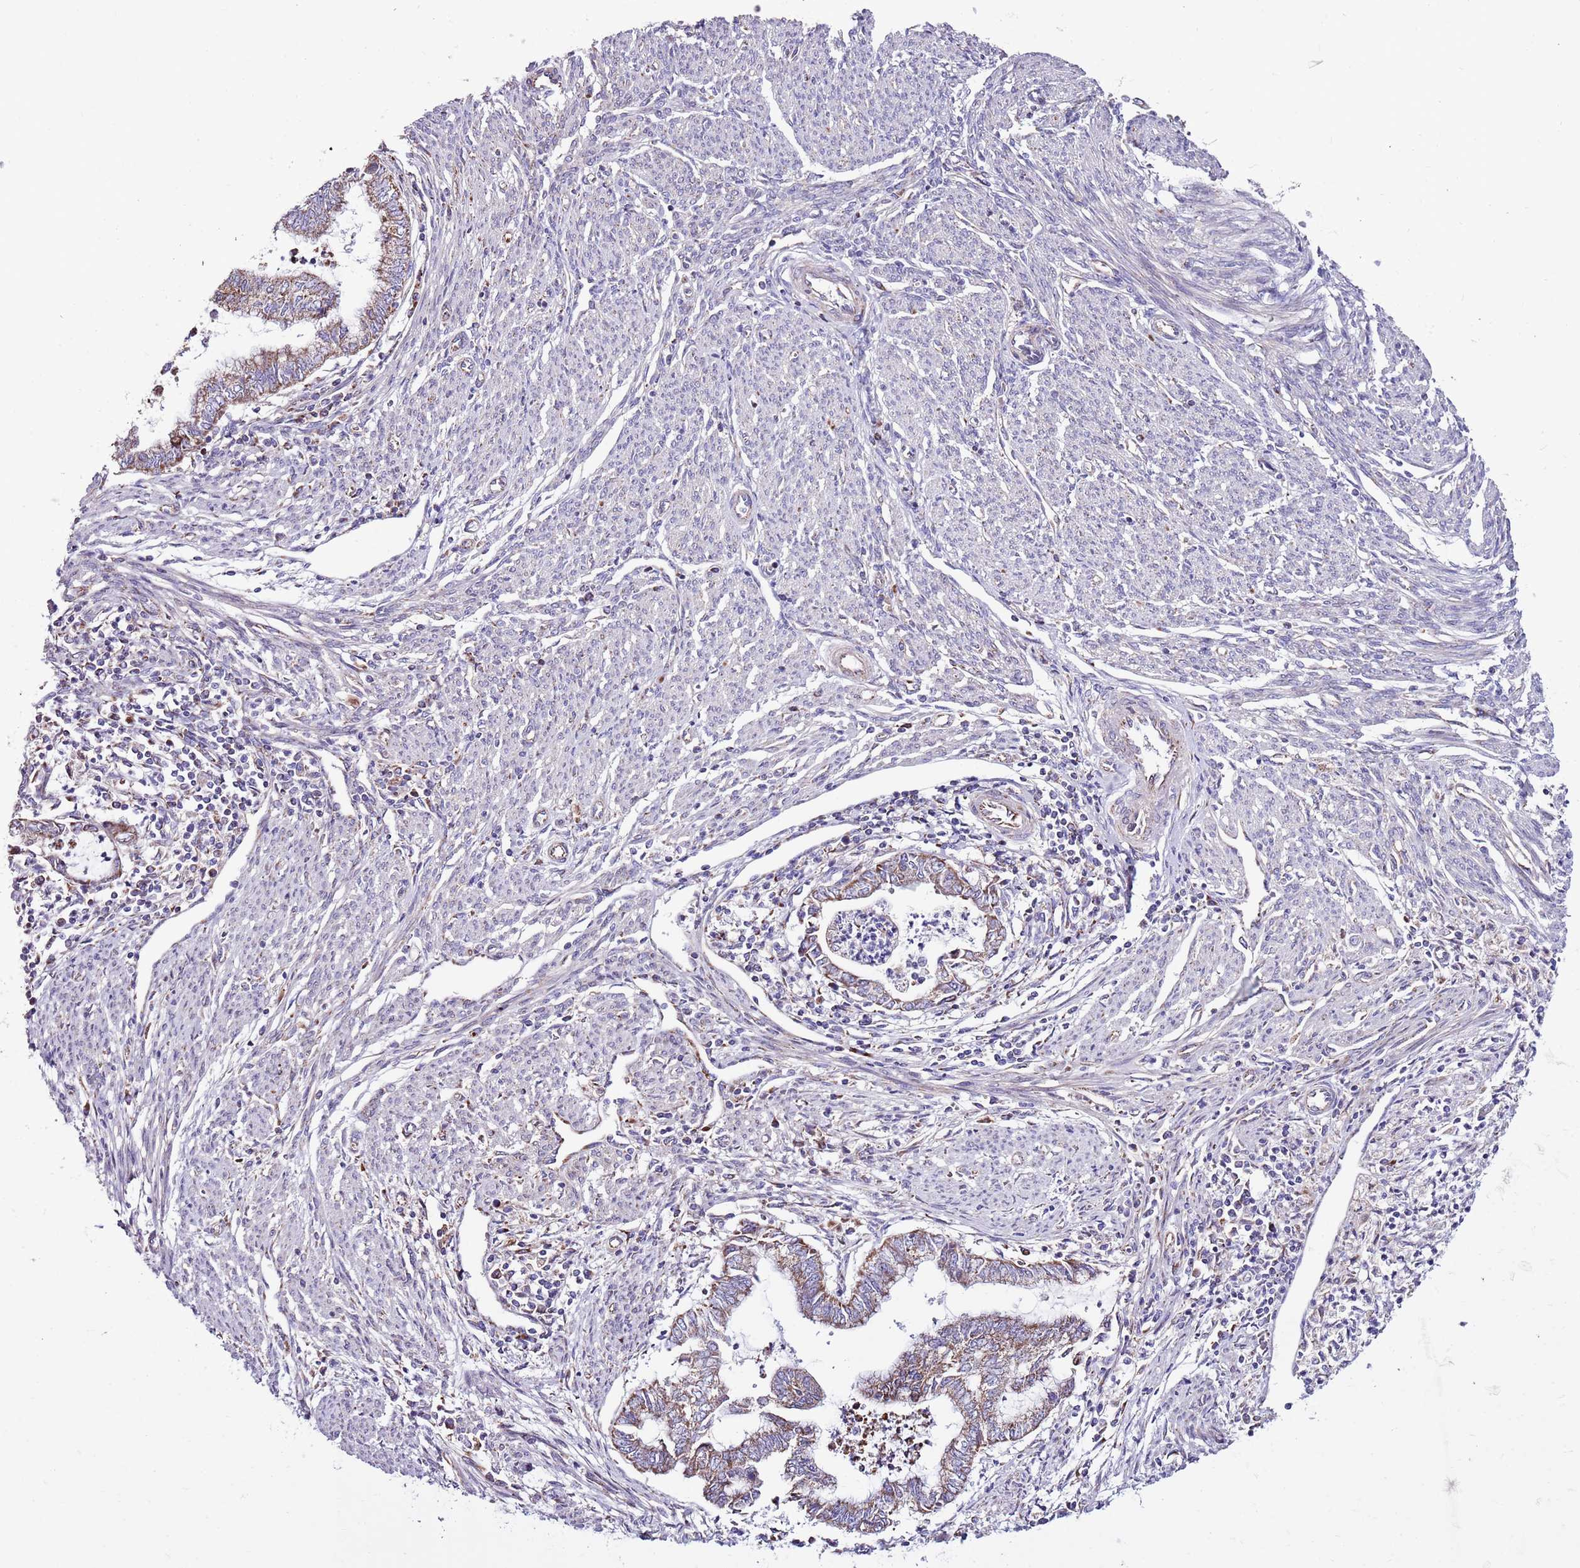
{"staining": {"intensity": "moderate", "quantity": "25%-75%", "location": "cytoplasmic/membranous"}, "tissue": "endometrial cancer", "cell_type": "Tumor cells", "image_type": "cancer", "snomed": [{"axis": "morphology", "description": "Adenocarcinoma, NOS"}, {"axis": "topography", "description": "Endometrium"}], "caption": "A medium amount of moderate cytoplasmic/membranous expression is seen in about 25%-75% of tumor cells in endometrial cancer tissue.", "gene": "HECTD4", "patient": {"sex": "female", "age": 79}}